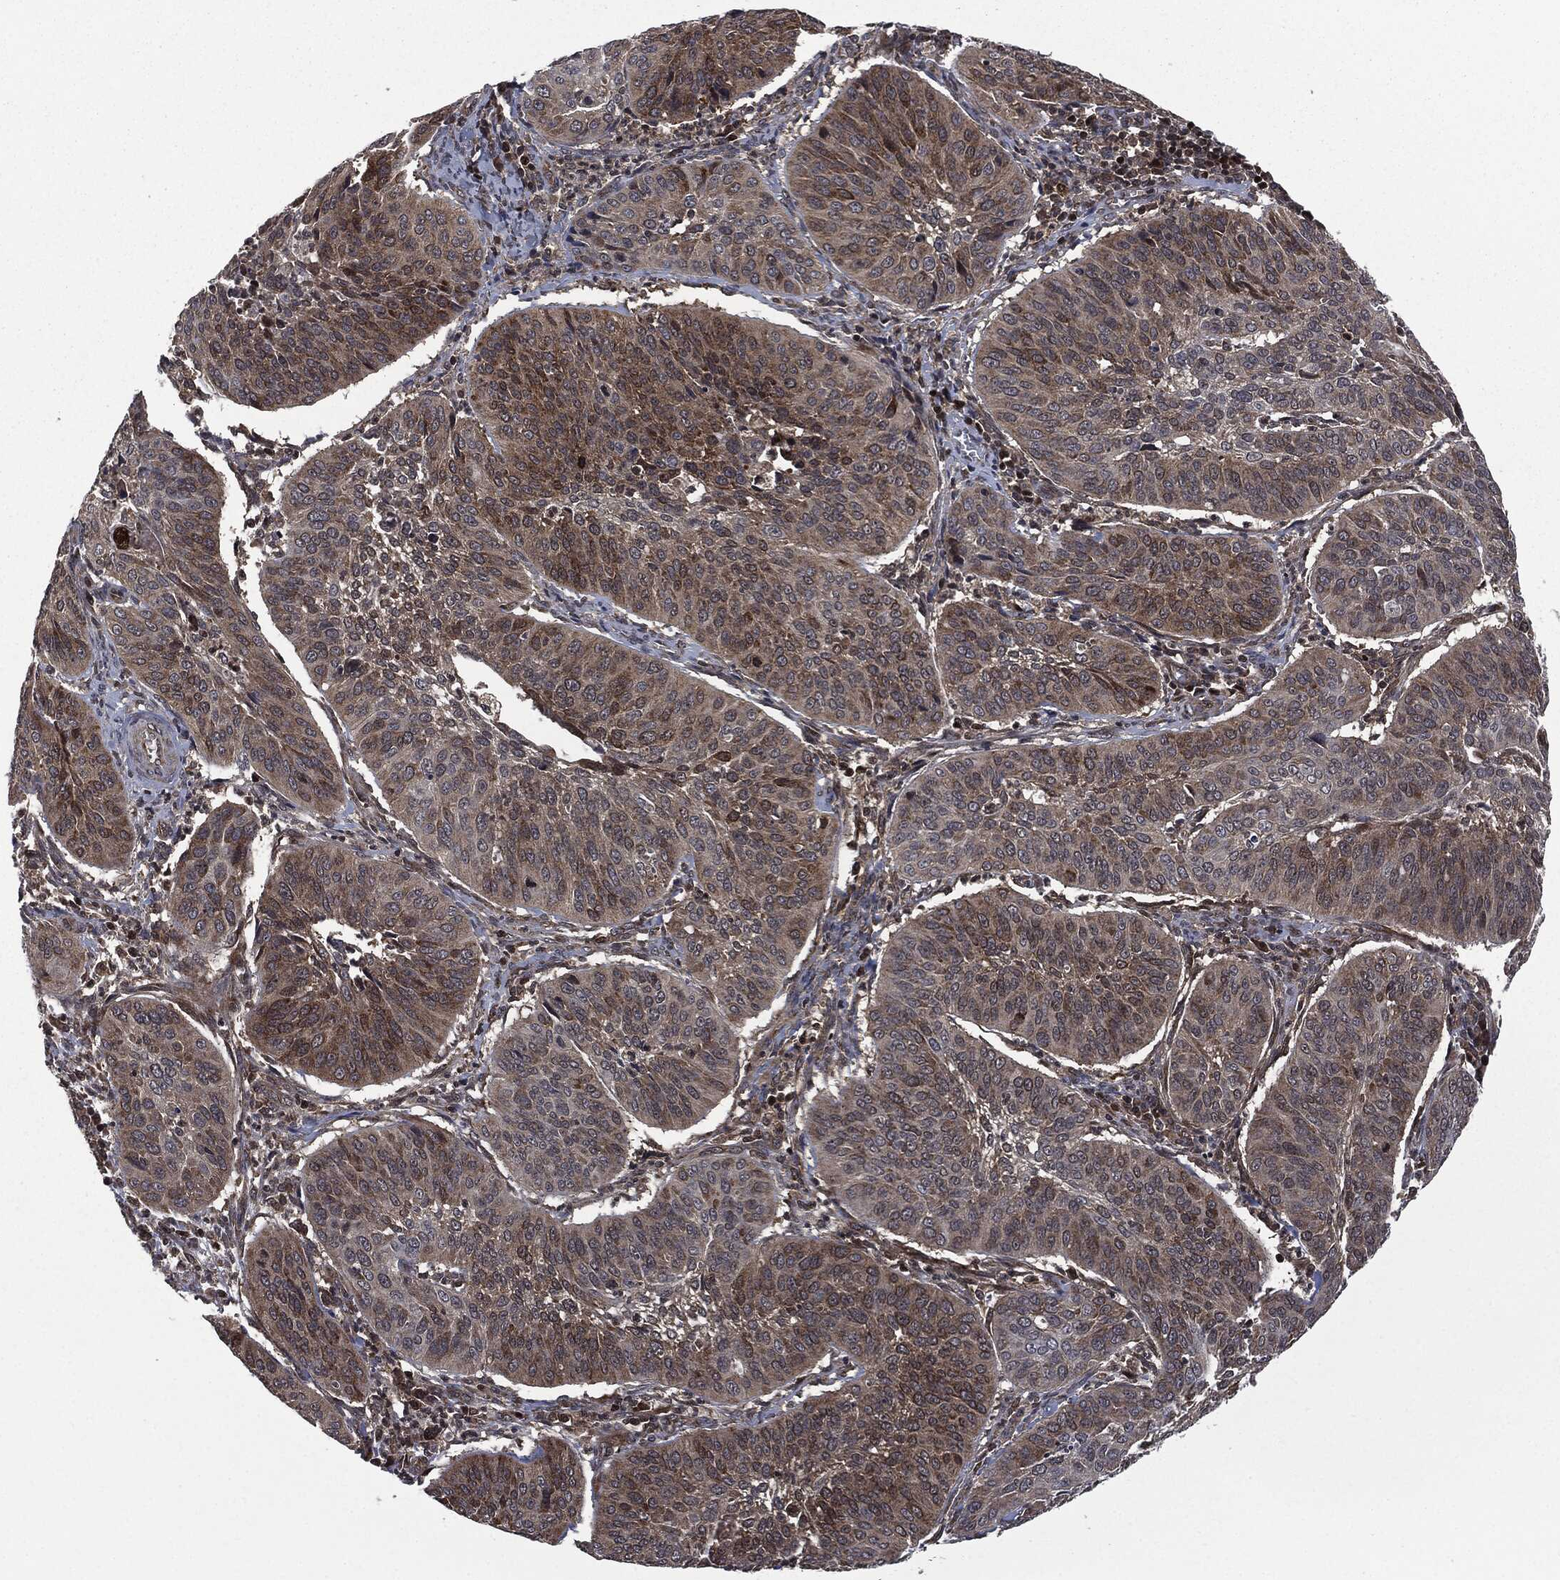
{"staining": {"intensity": "moderate", "quantity": "25%-75%", "location": "cytoplasmic/membranous"}, "tissue": "cervical cancer", "cell_type": "Tumor cells", "image_type": "cancer", "snomed": [{"axis": "morphology", "description": "Normal tissue, NOS"}, {"axis": "morphology", "description": "Squamous cell carcinoma, NOS"}, {"axis": "topography", "description": "Cervix"}], "caption": "Cervical cancer (squamous cell carcinoma) stained for a protein demonstrates moderate cytoplasmic/membranous positivity in tumor cells.", "gene": "HRAS", "patient": {"sex": "female", "age": 39}}